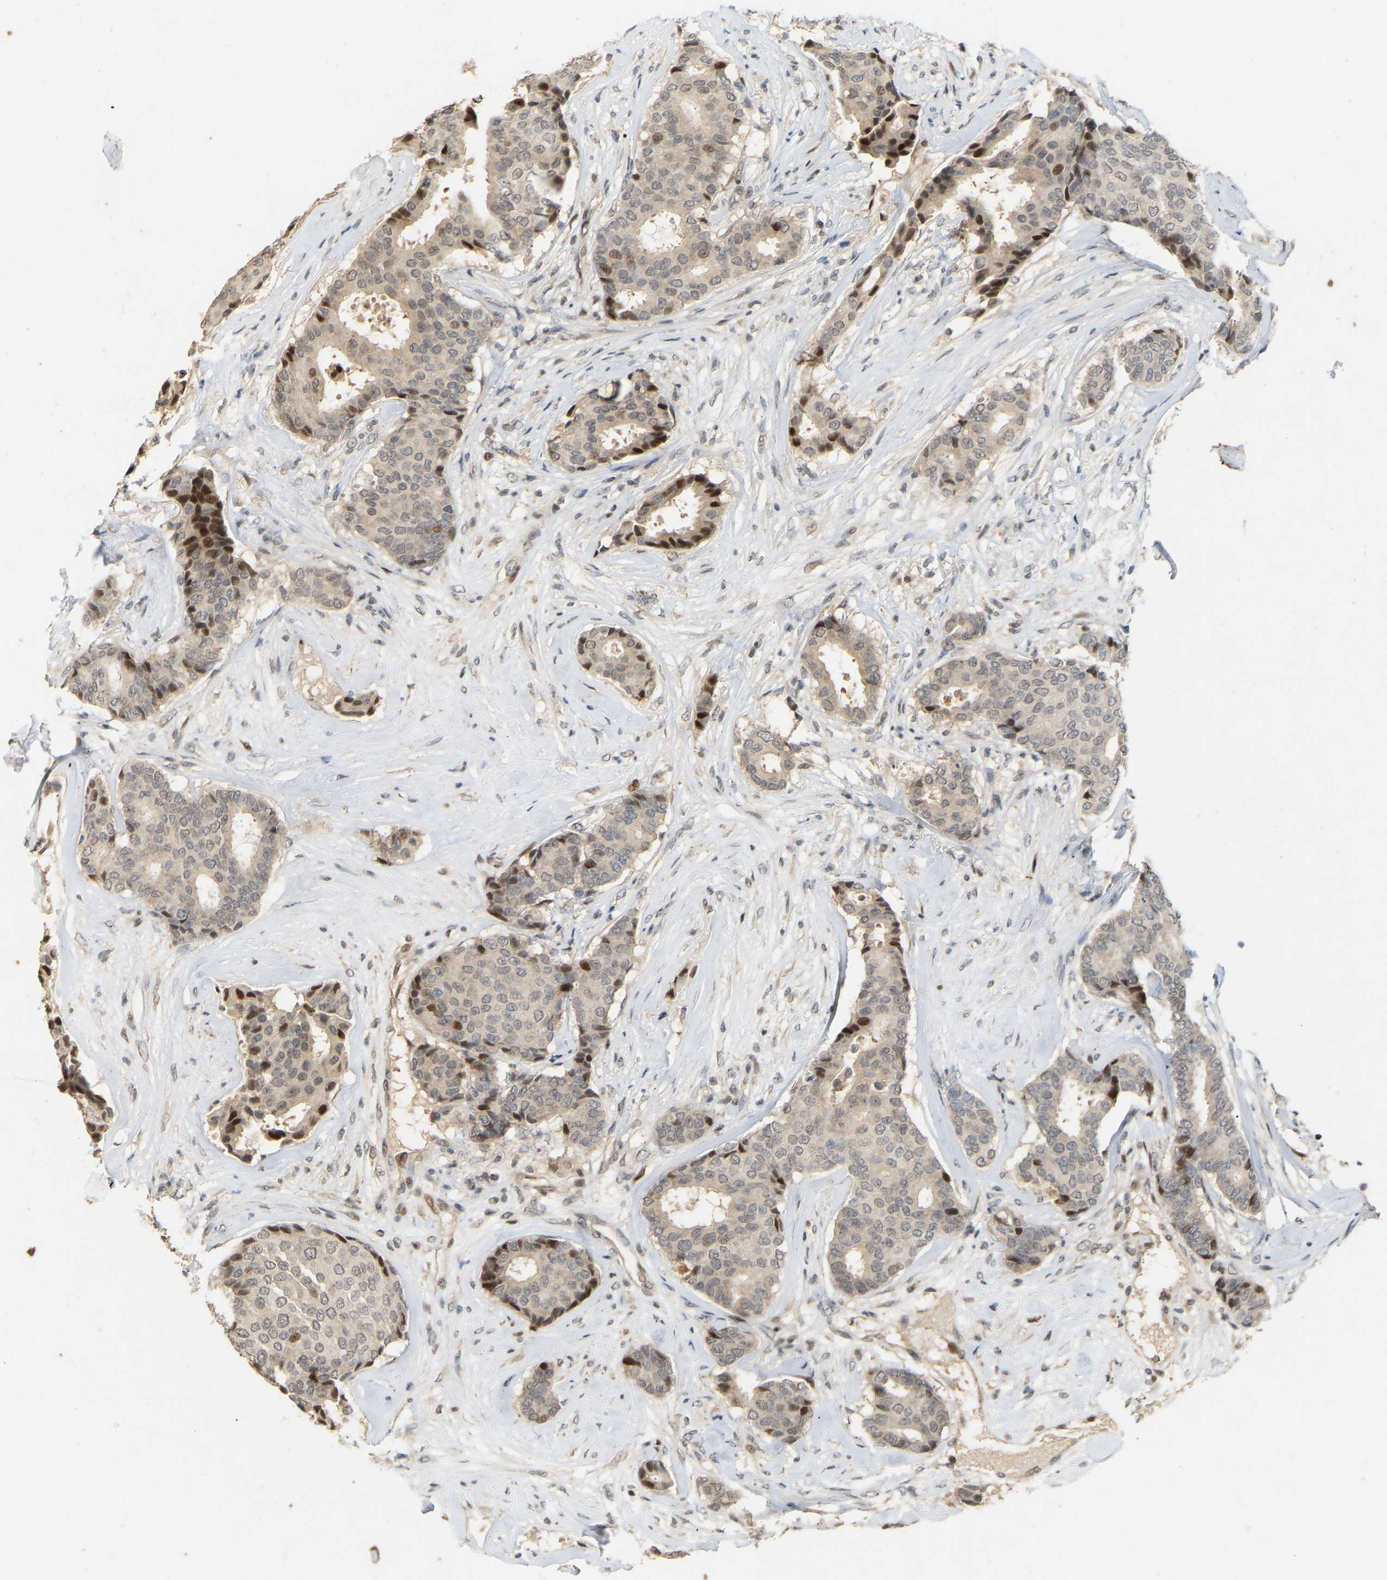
{"staining": {"intensity": "moderate", "quantity": "25%-75%", "location": "cytoplasmic/membranous,nuclear"}, "tissue": "breast cancer", "cell_type": "Tumor cells", "image_type": "cancer", "snomed": [{"axis": "morphology", "description": "Duct carcinoma"}, {"axis": "topography", "description": "Breast"}], "caption": "This image reveals IHC staining of breast cancer, with medium moderate cytoplasmic/membranous and nuclear expression in about 25%-75% of tumor cells.", "gene": "PTPN4", "patient": {"sex": "female", "age": 75}}